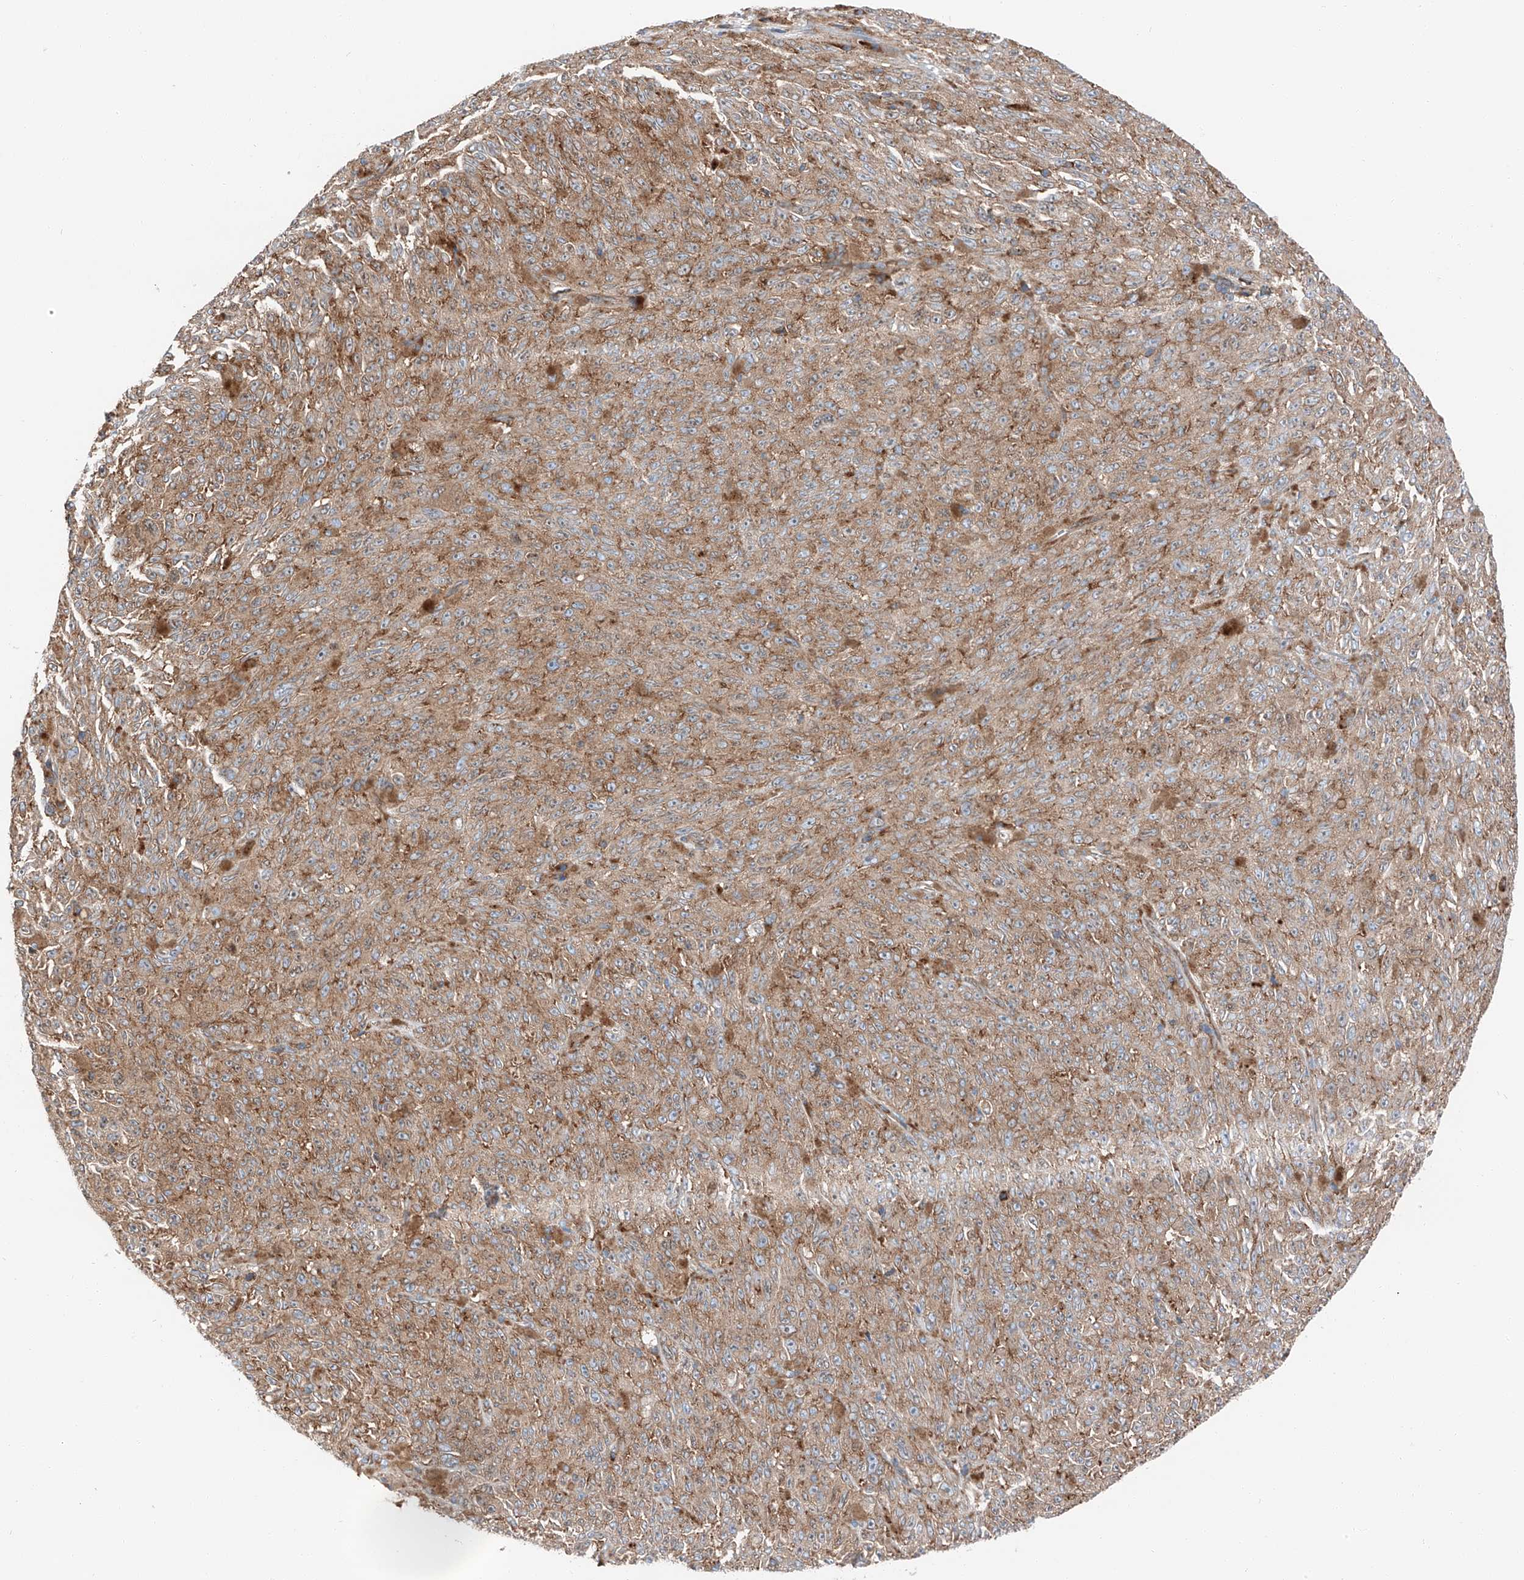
{"staining": {"intensity": "weak", "quantity": "25%-75%", "location": "cytoplasmic/membranous"}, "tissue": "melanoma", "cell_type": "Tumor cells", "image_type": "cancer", "snomed": [{"axis": "morphology", "description": "Malignant melanoma, NOS"}, {"axis": "topography", "description": "Skin"}], "caption": "This micrograph displays malignant melanoma stained with IHC to label a protein in brown. The cytoplasmic/membranous of tumor cells show weak positivity for the protein. Nuclei are counter-stained blue.", "gene": "ZC3H15", "patient": {"sex": "female", "age": 82}}